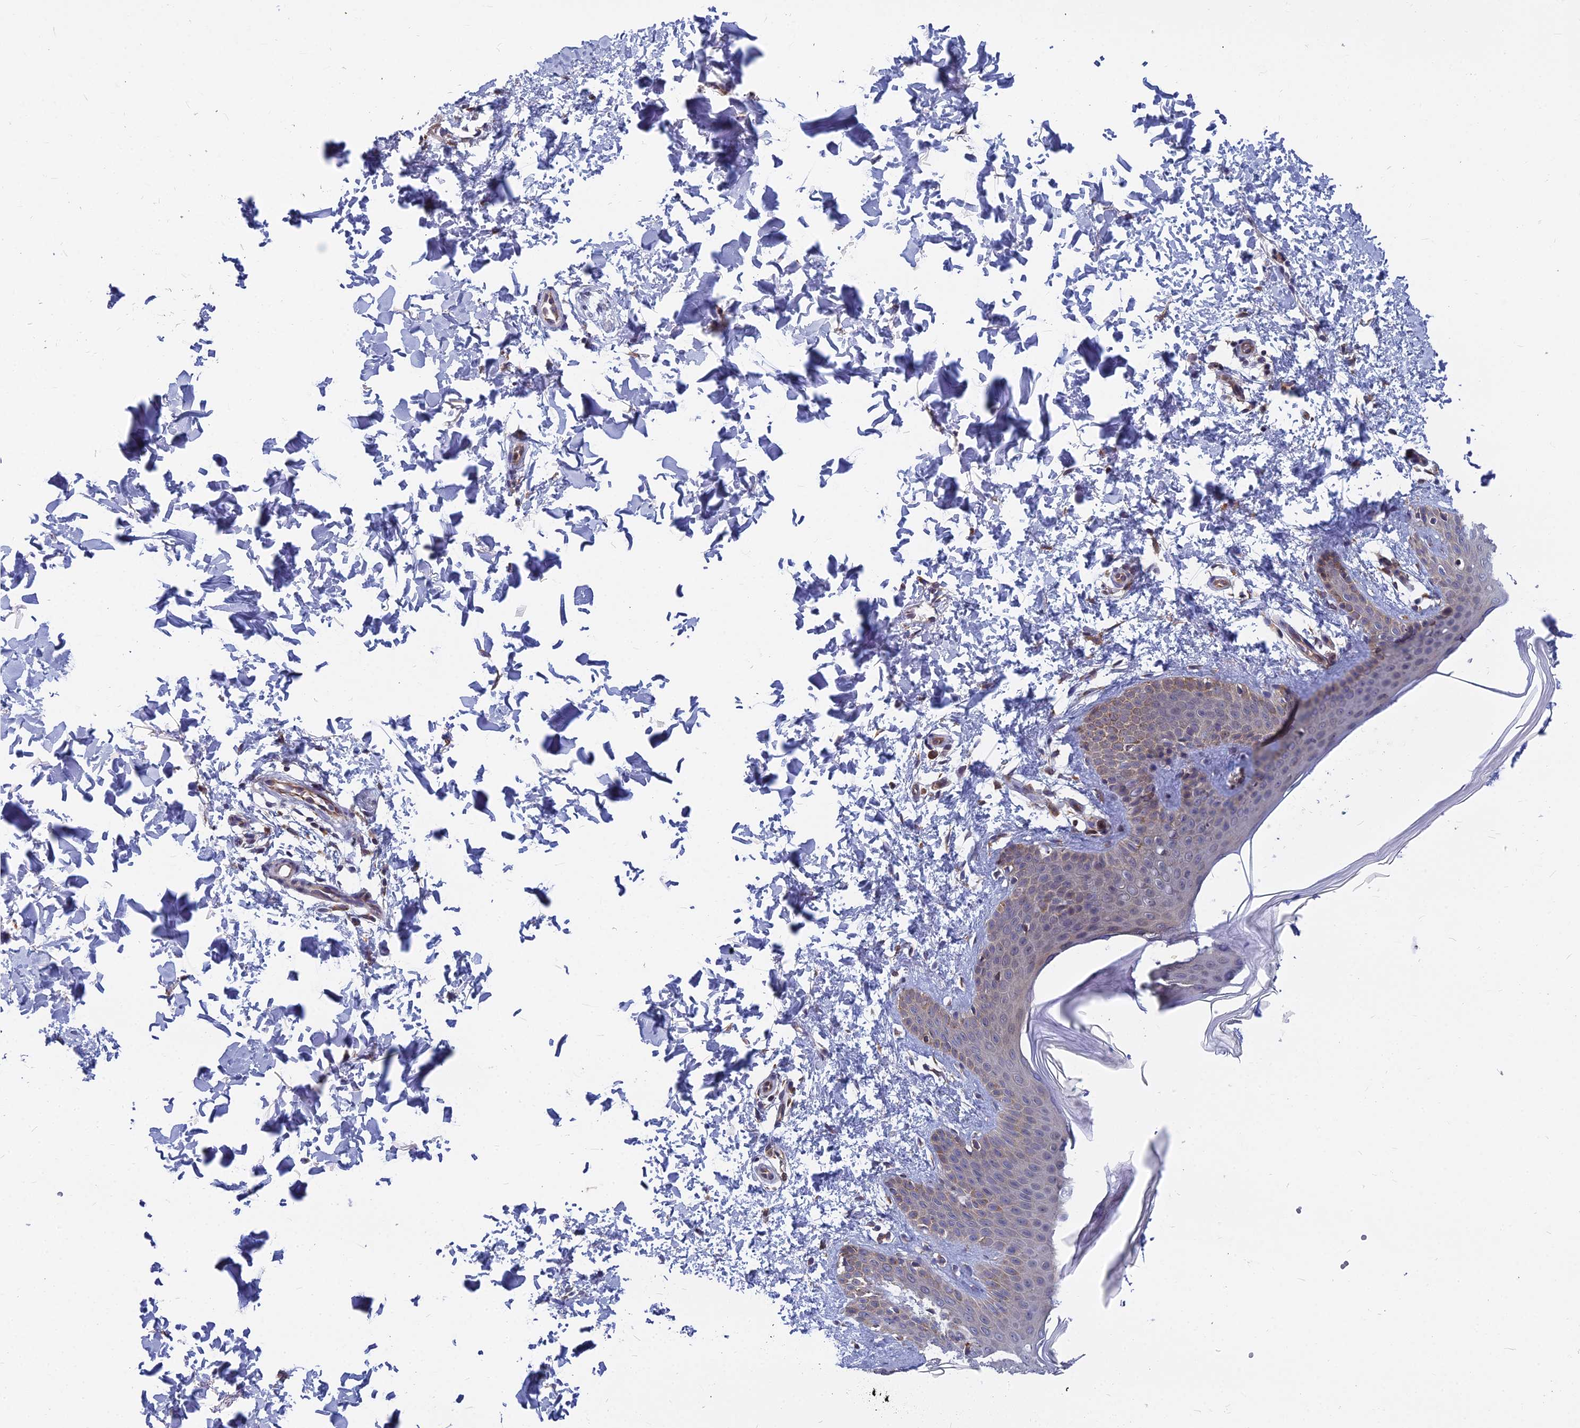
{"staining": {"intensity": "negative", "quantity": "none", "location": "none"}, "tissue": "skin", "cell_type": "Fibroblasts", "image_type": "normal", "snomed": [{"axis": "morphology", "description": "Normal tissue, NOS"}, {"axis": "topography", "description": "Skin"}], "caption": "This histopathology image is of normal skin stained with immunohistochemistry to label a protein in brown with the nuclei are counter-stained blue. There is no staining in fibroblasts.", "gene": "KIAA1143", "patient": {"sex": "male", "age": 36}}